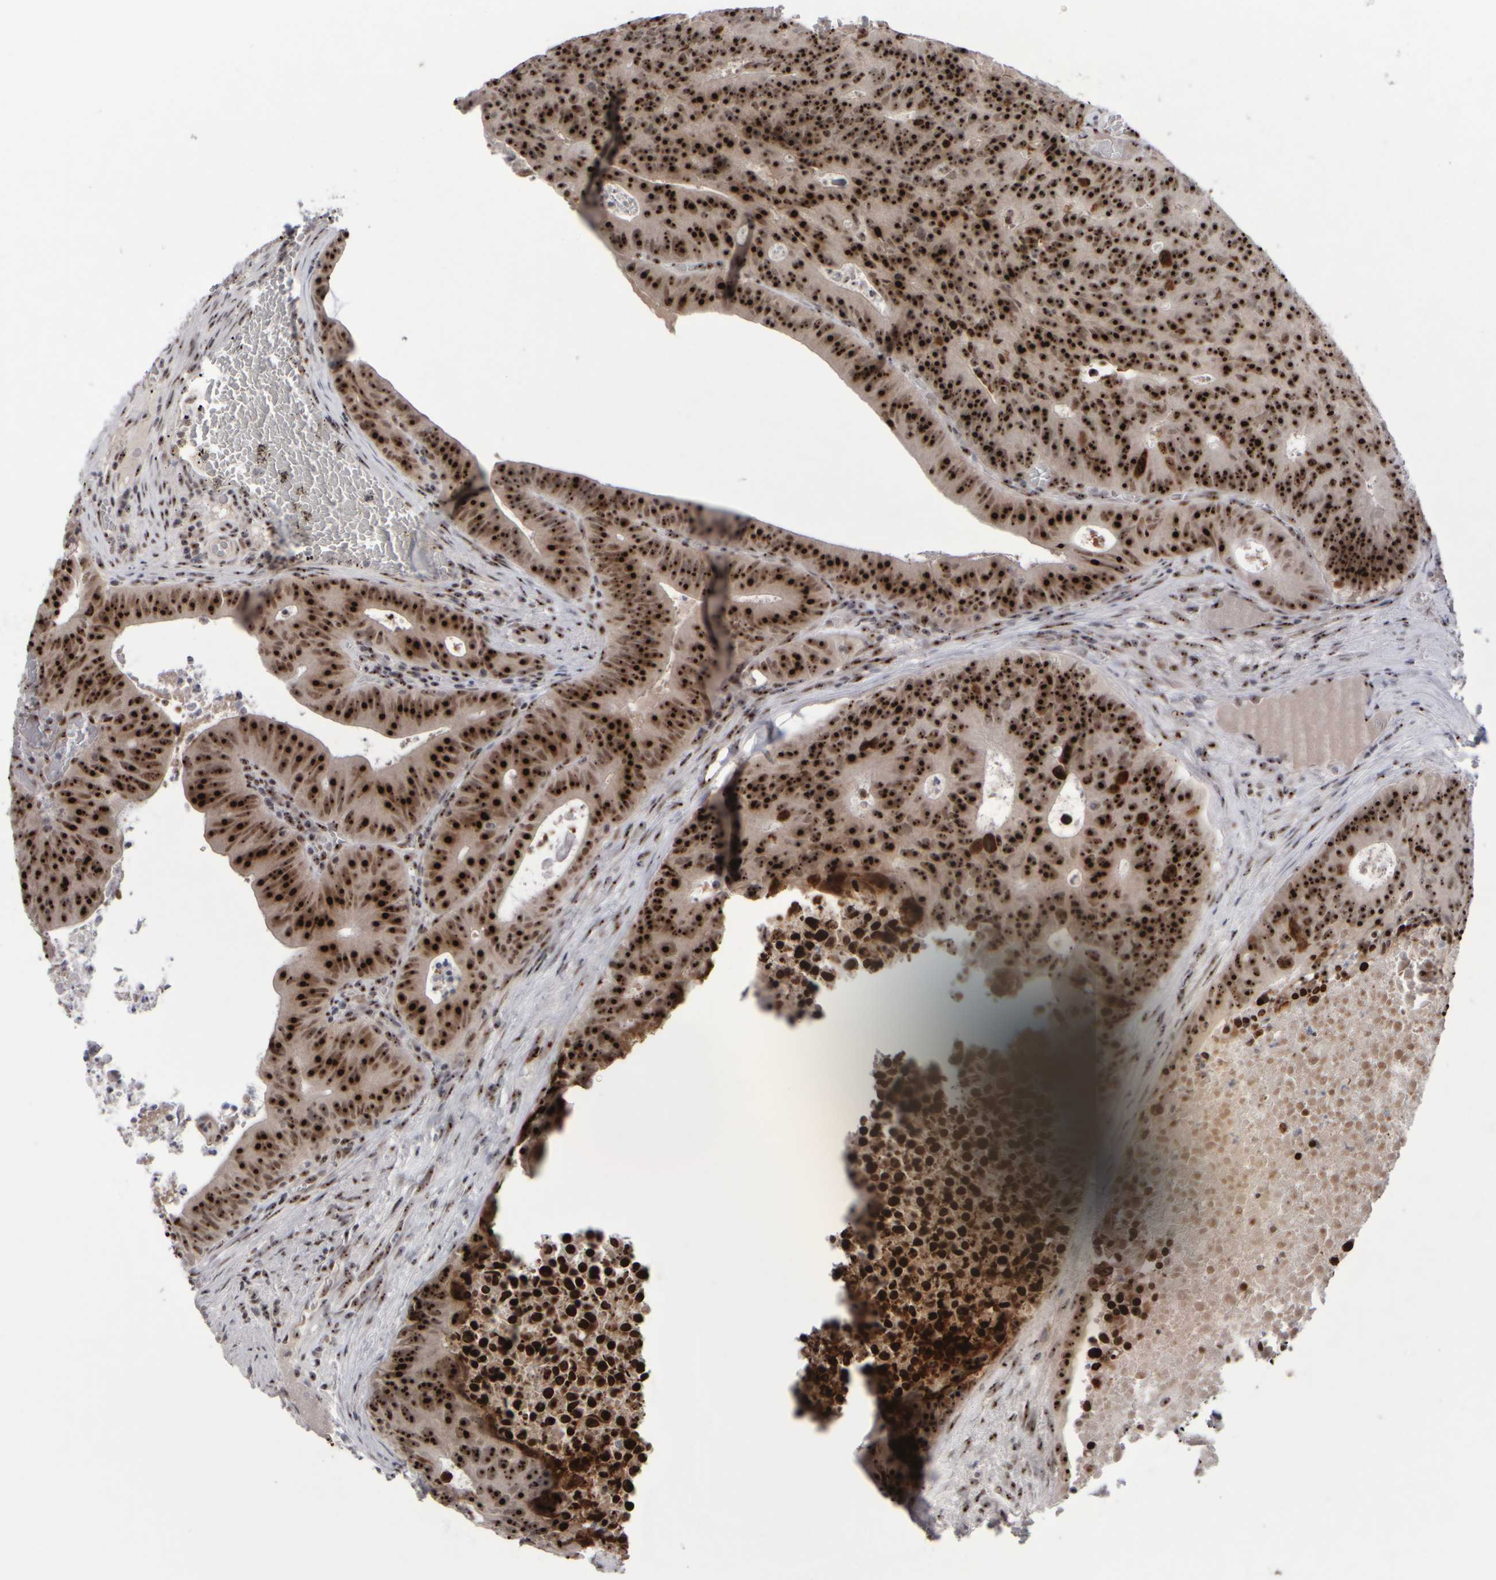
{"staining": {"intensity": "strong", "quantity": ">75%", "location": "nuclear"}, "tissue": "colorectal cancer", "cell_type": "Tumor cells", "image_type": "cancer", "snomed": [{"axis": "morphology", "description": "Adenocarcinoma, NOS"}, {"axis": "topography", "description": "Colon"}], "caption": "Immunohistochemistry of human adenocarcinoma (colorectal) demonstrates high levels of strong nuclear positivity in about >75% of tumor cells.", "gene": "SURF6", "patient": {"sex": "male", "age": 87}}